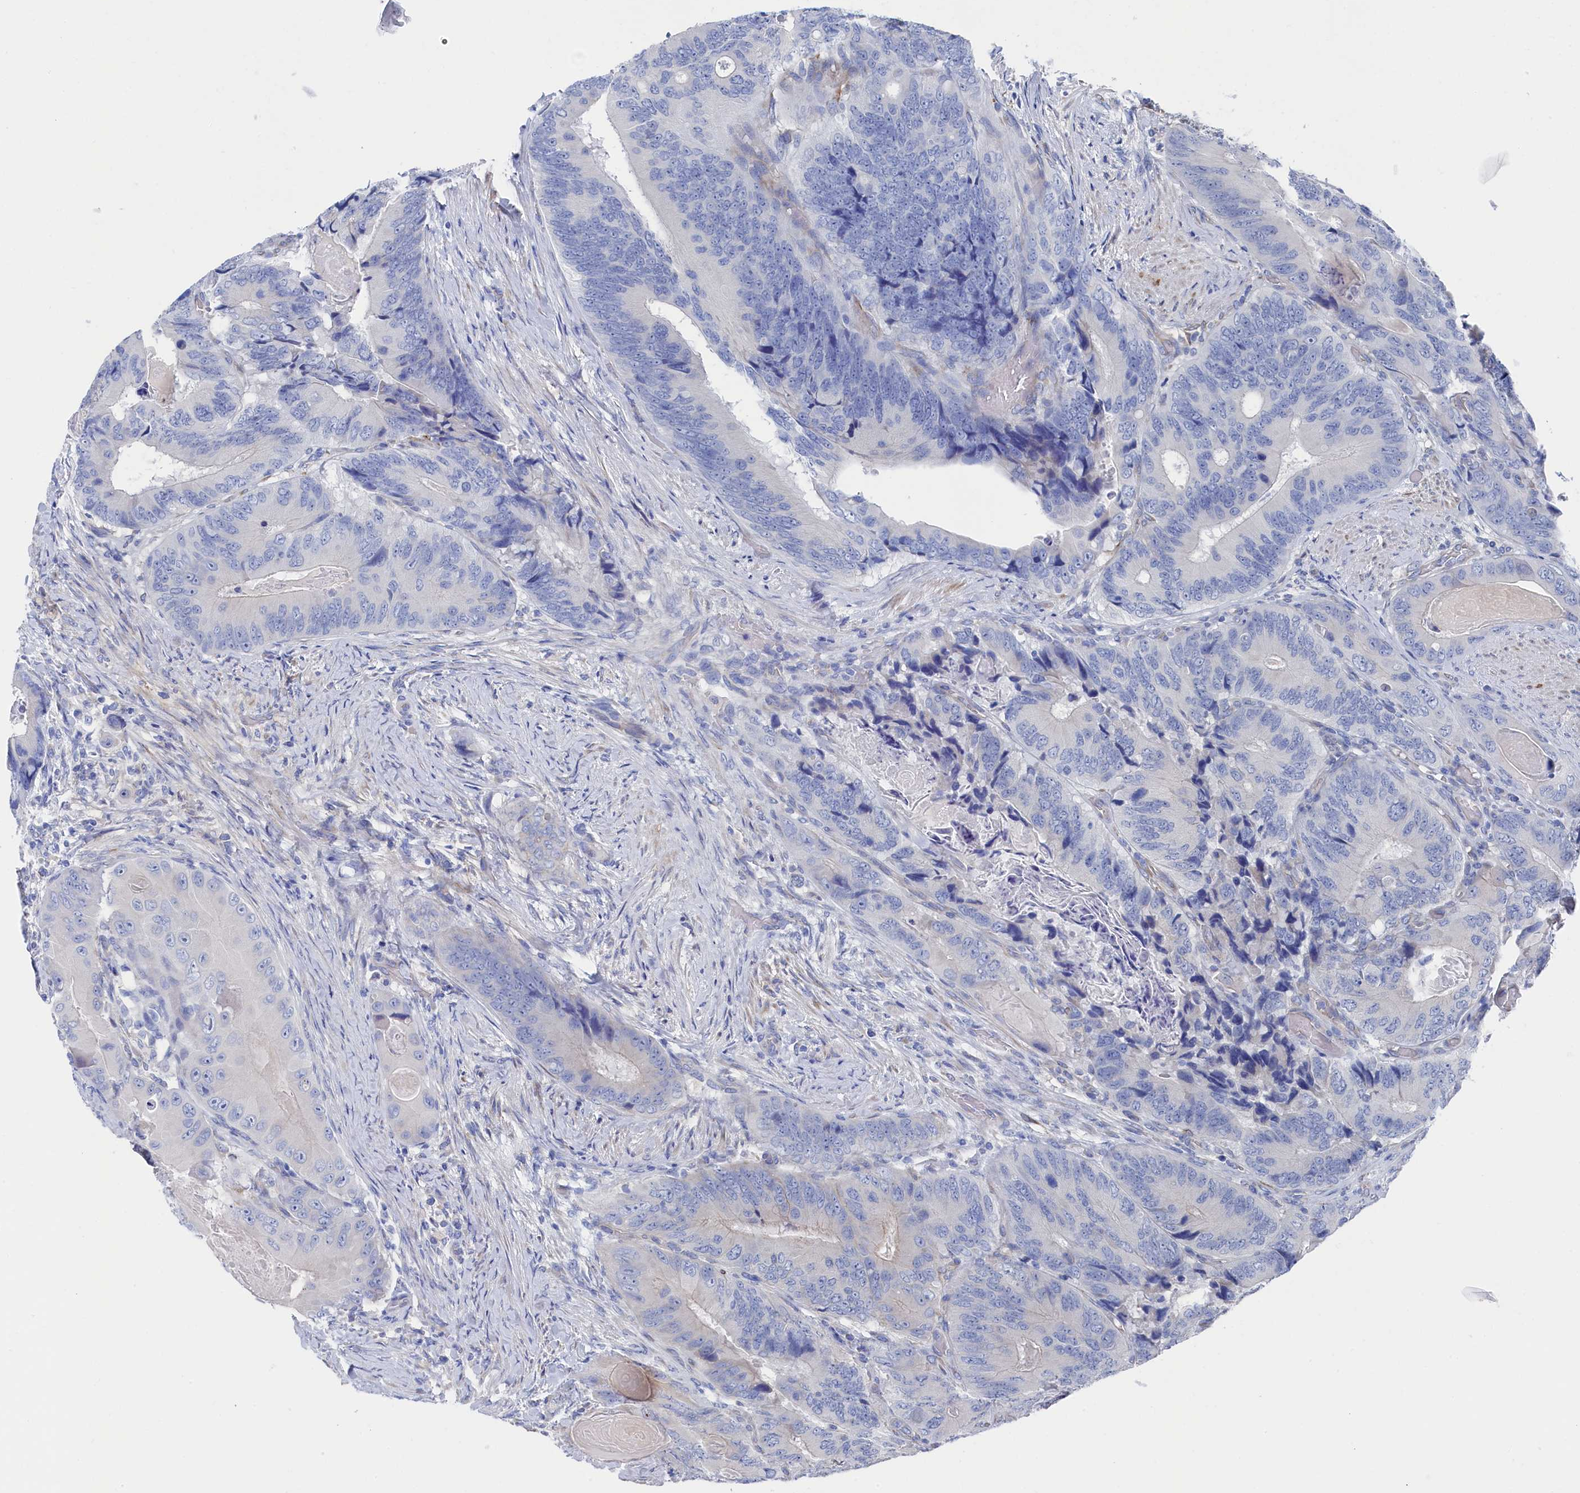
{"staining": {"intensity": "negative", "quantity": "none", "location": "none"}, "tissue": "colorectal cancer", "cell_type": "Tumor cells", "image_type": "cancer", "snomed": [{"axis": "morphology", "description": "Adenocarcinoma, NOS"}, {"axis": "topography", "description": "Colon"}], "caption": "Colorectal cancer (adenocarcinoma) was stained to show a protein in brown. There is no significant staining in tumor cells.", "gene": "TMOD2", "patient": {"sex": "male", "age": 84}}